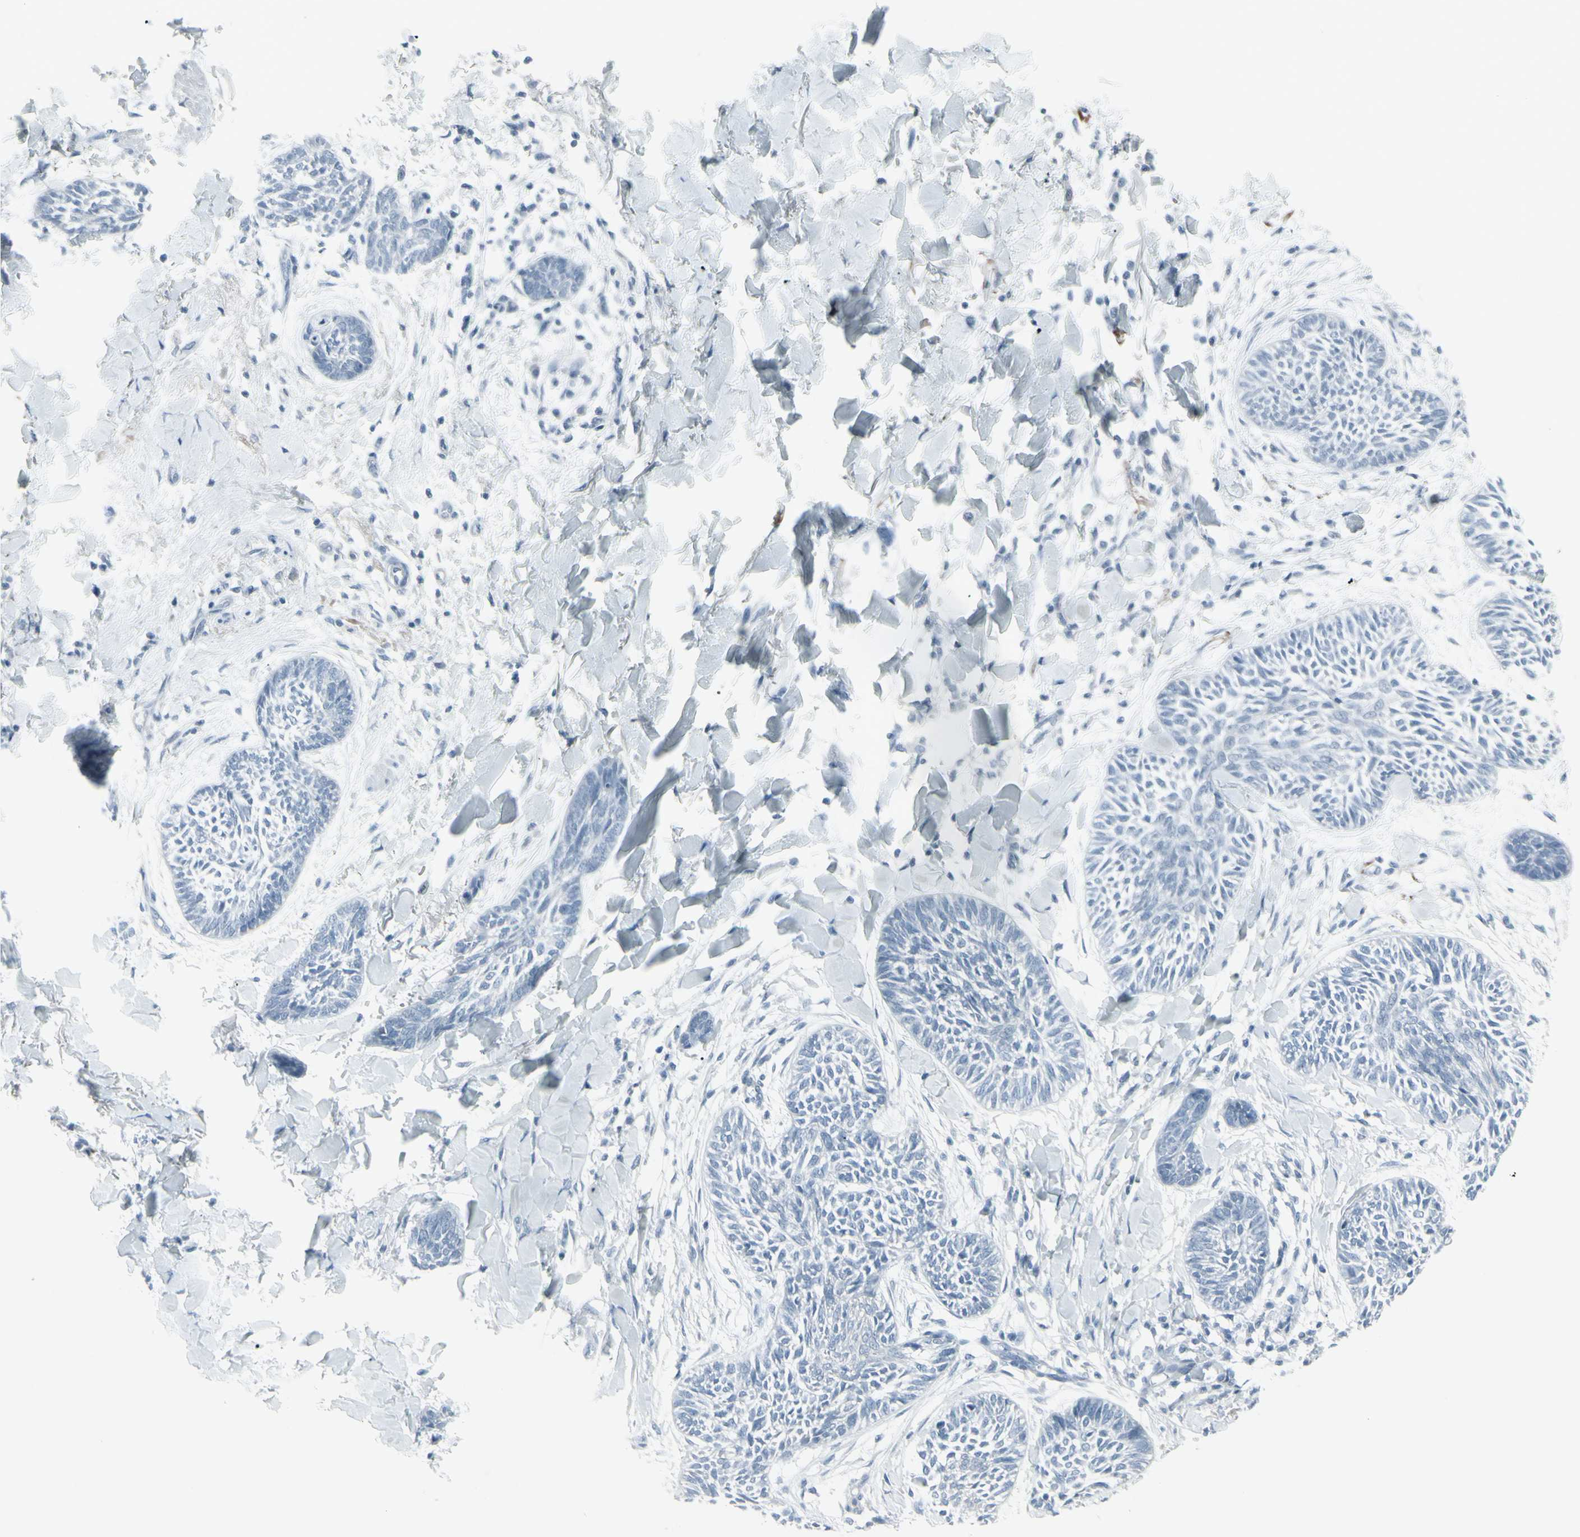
{"staining": {"intensity": "negative", "quantity": "none", "location": "none"}, "tissue": "skin cancer", "cell_type": "Tumor cells", "image_type": "cancer", "snomed": [{"axis": "morphology", "description": "Papilloma, NOS"}, {"axis": "morphology", "description": "Basal cell carcinoma"}, {"axis": "topography", "description": "Skin"}], "caption": "Immunohistochemistry image of human skin papilloma stained for a protein (brown), which shows no positivity in tumor cells.", "gene": "RAB3A", "patient": {"sex": "male", "age": 87}}